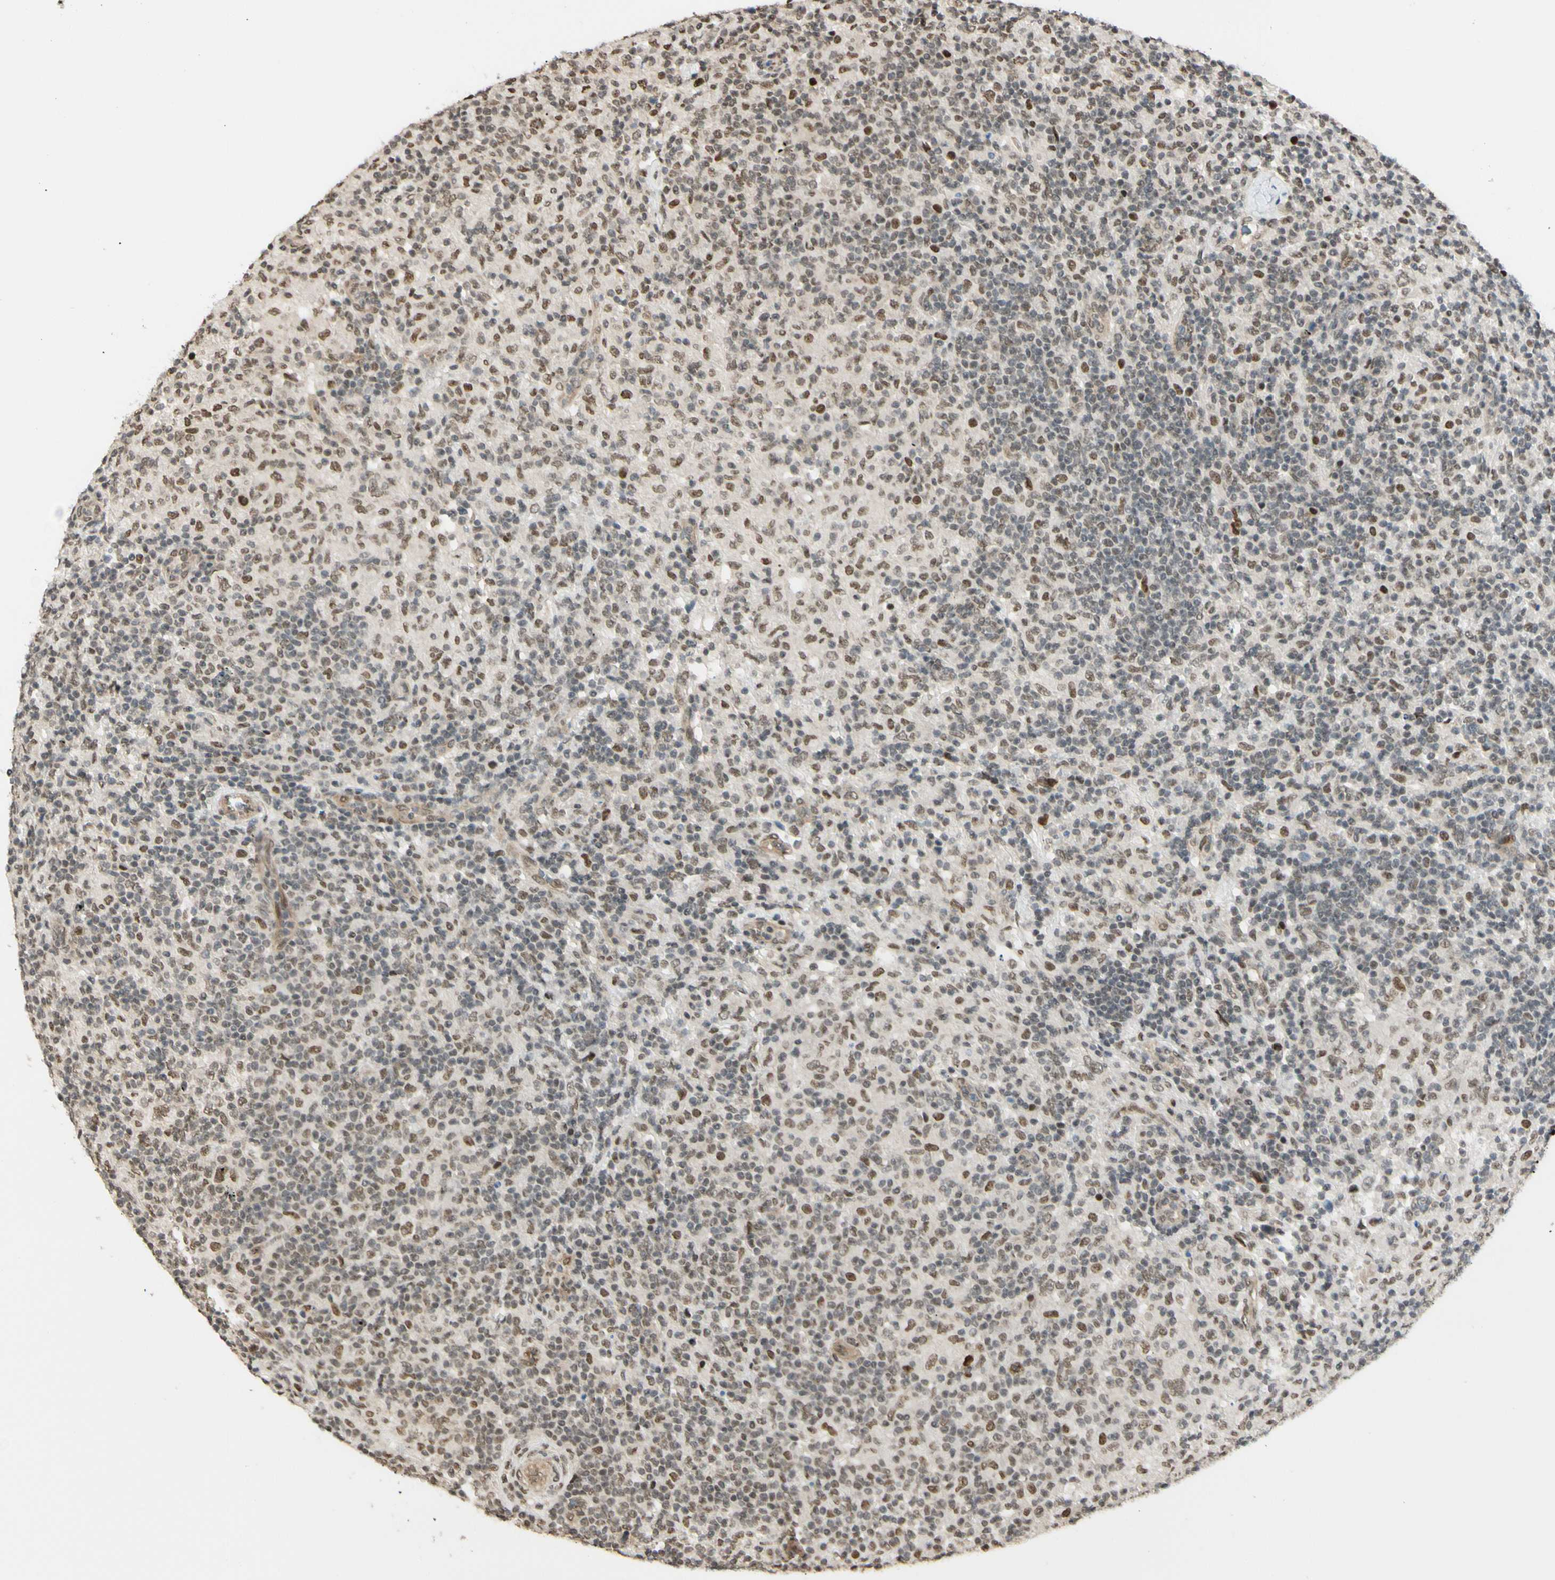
{"staining": {"intensity": "weak", "quantity": "25%-75%", "location": "cytoplasmic/membranous,nuclear"}, "tissue": "lymphoma", "cell_type": "Tumor cells", "image_type": "cancer", "snomed": [{"axis": "morphology", "description": "Hodgkin's disease, NOS"}, {"axis": "topography", "description": "Lymph node"}], "caption": "Hodgkin's disease stained with DAB (3,3'-diaminobenzidine) immunohistochemistry (IHC) exhibits low levels of weak cytoplasmic/membranous and nuclear positivity in about 25%-75% of tumor cells.", "gene": "SUFU", "patient": {"sex": "male", "age": 70}}